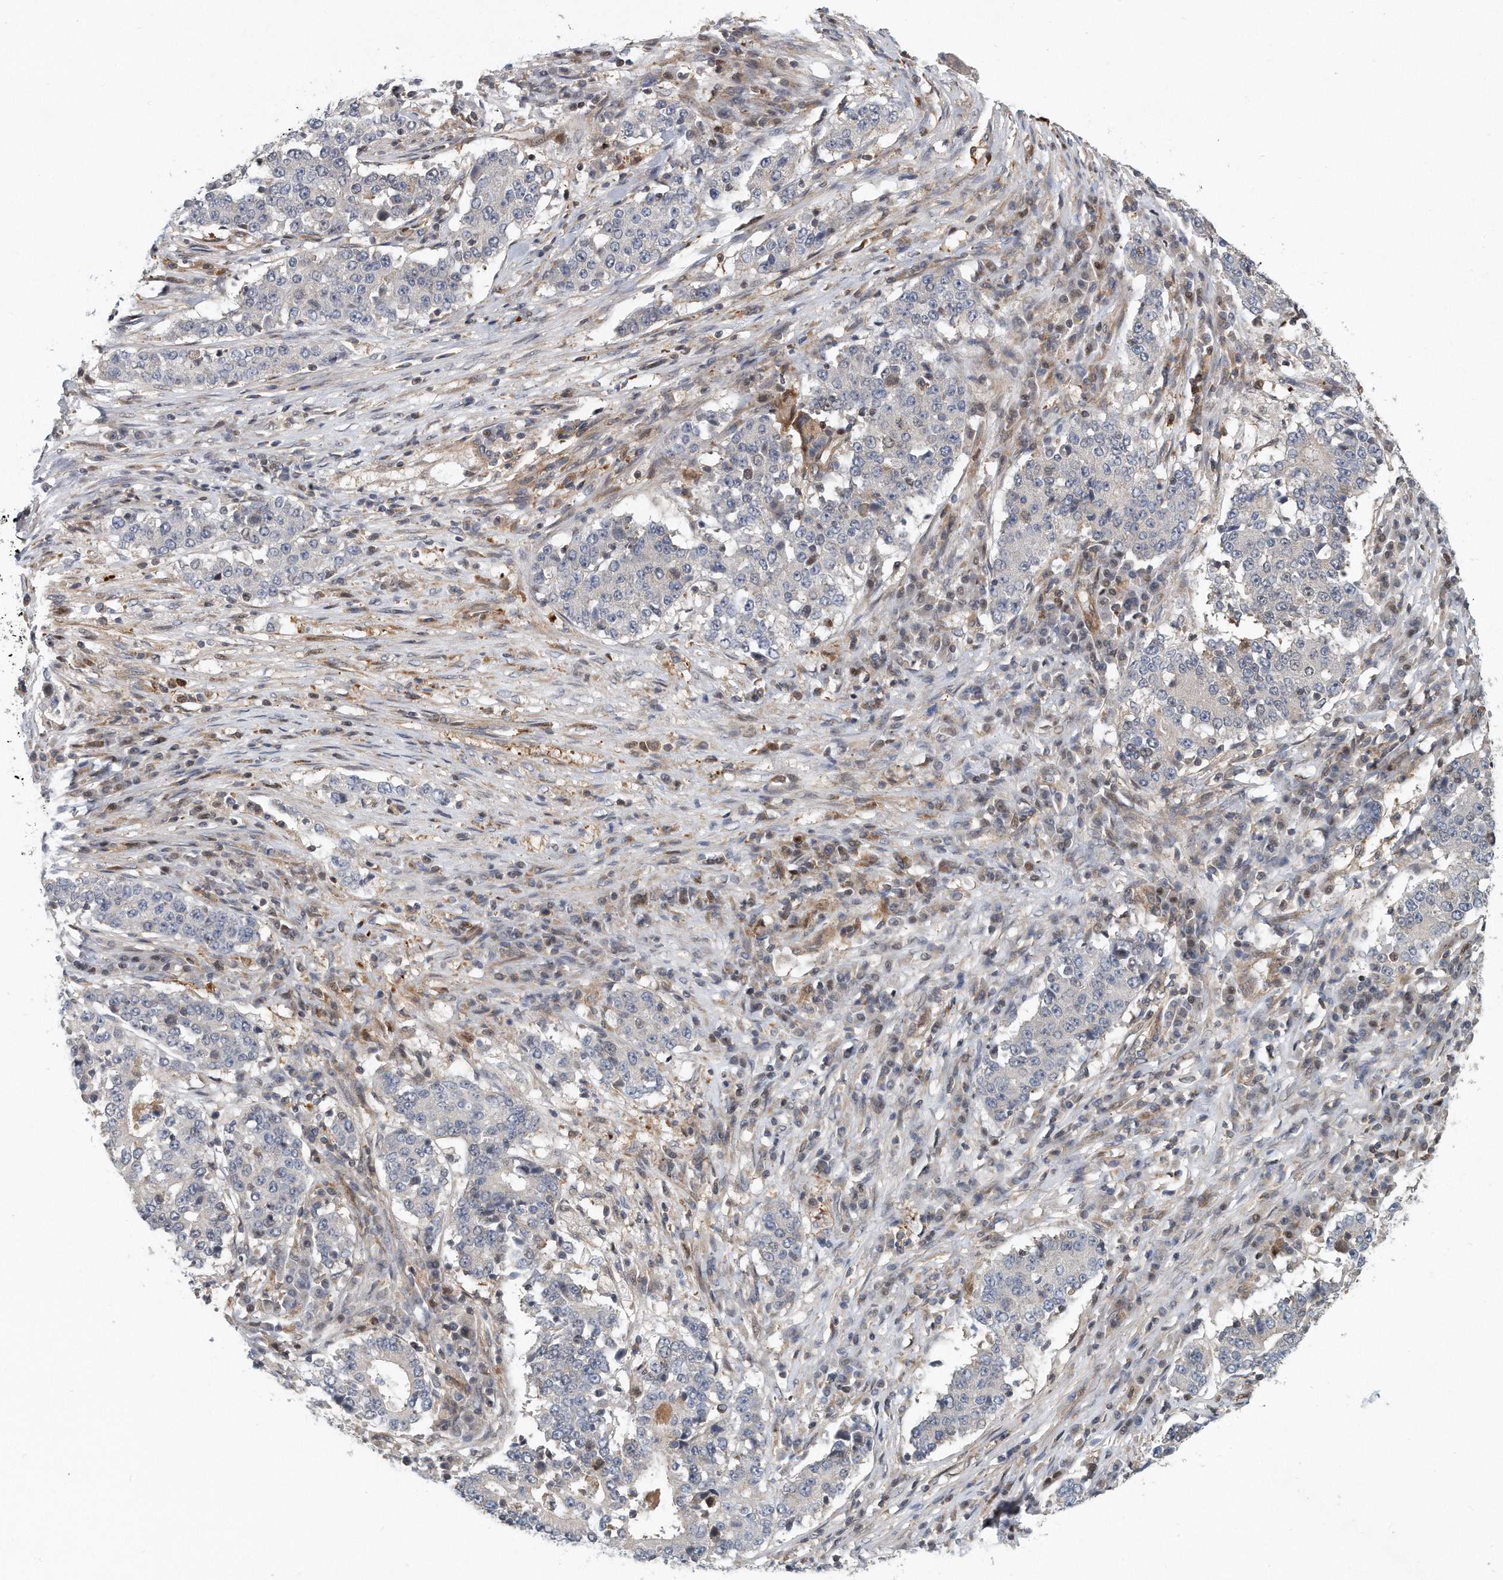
{"staining": {"intensity": "negative", "quantity": "none", "location": "none"}, "tissue": "stomach cancer", "cell_type": "Tumor cells", "image_type": "cancer", "snomed": [{"axis": "morphology", "description": "Adenocarcinoma, NOS"}, {"axis": "topography", "description": "Stomach"}], "caption": "This image is of stomach adenocarcinoma stained with IHC to label a protein in brown with the nuclei are counter-stained blue. There is no staining in tumor cells.", "gene": "PCDH8", "patient": {"sex": "male", "age": 59}}